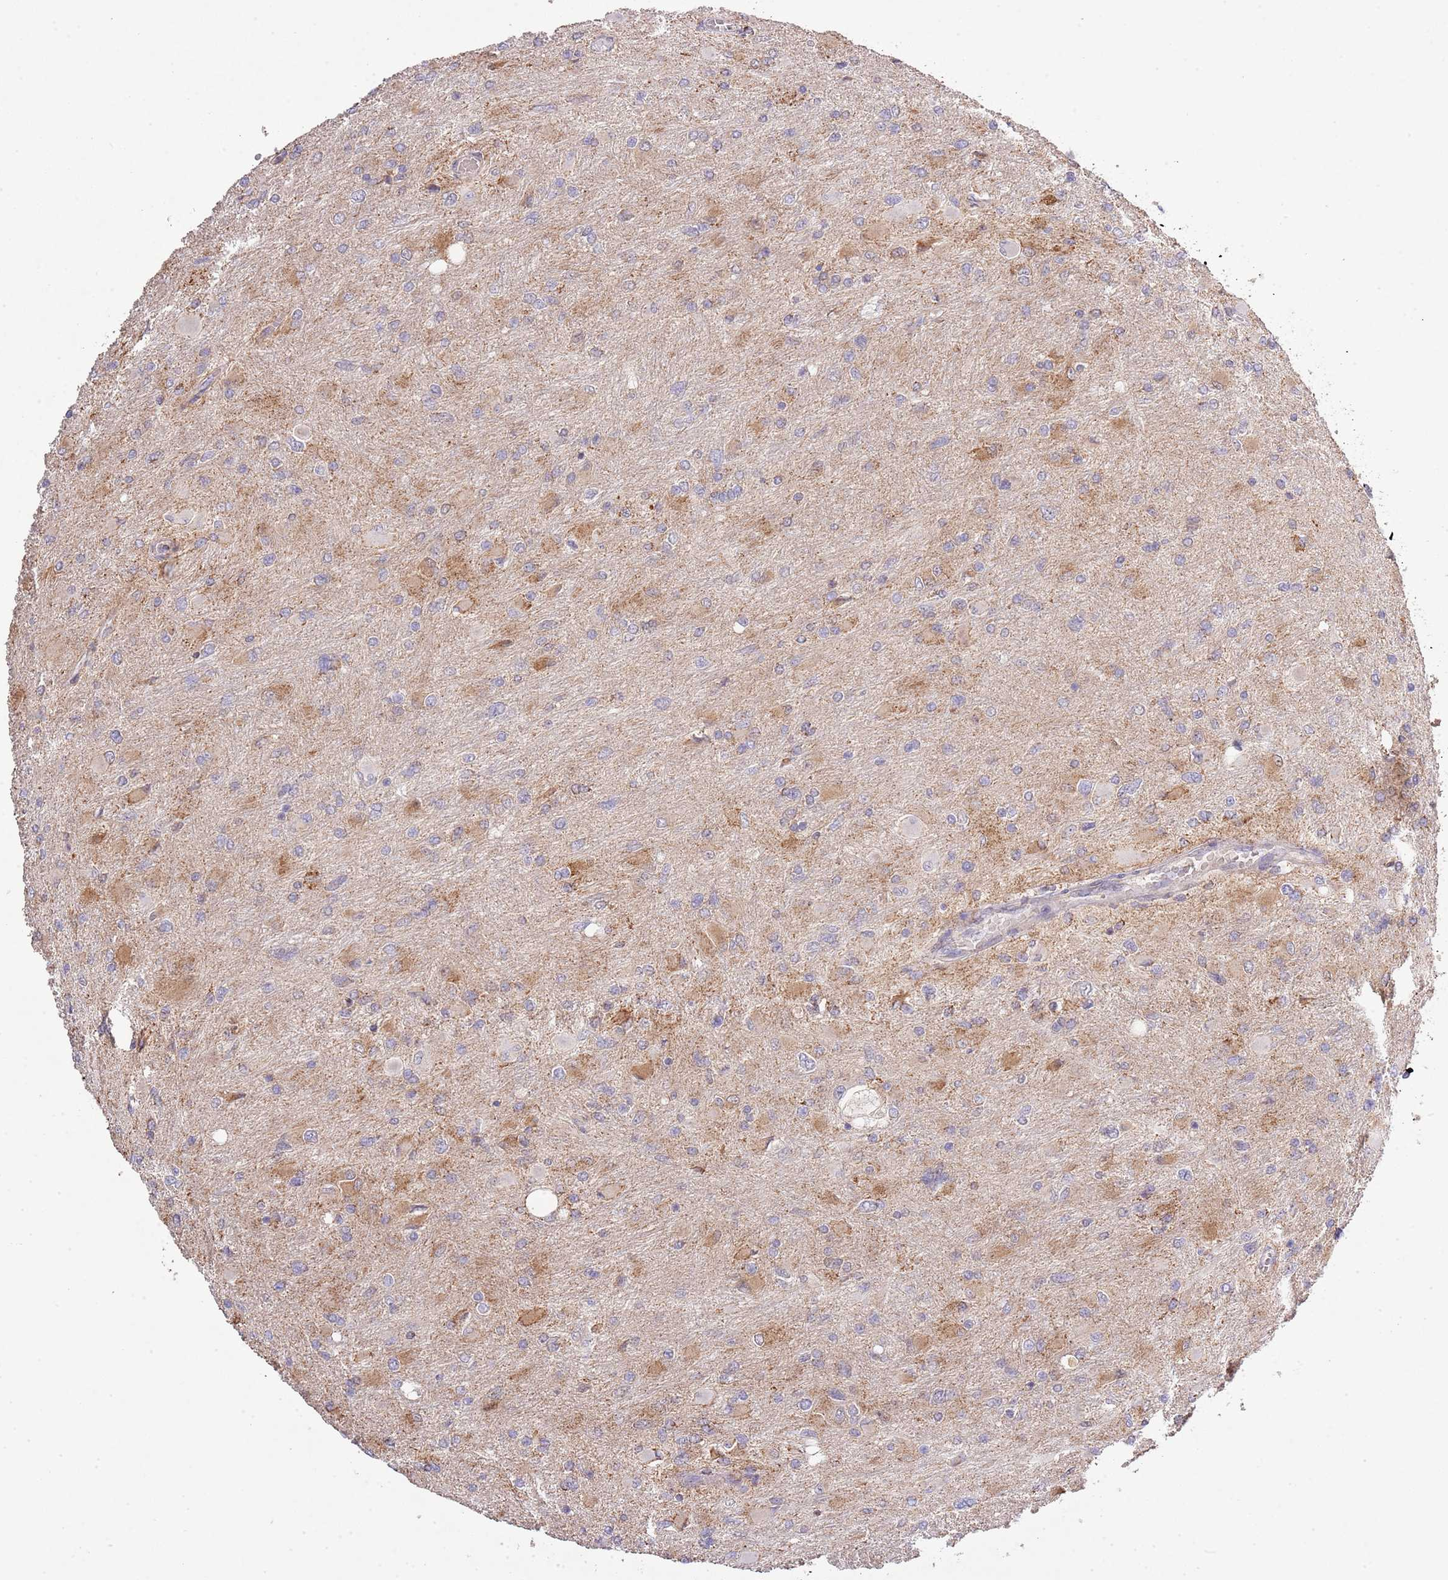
{"staining": {"intensity": "moderate", "quantity": "<25%", "location": "cytoplasmic/membranous"}, "tissue": "glioma", "cell_type": "Tumor cells", "image_type": "cancer", "snomed": [{"axis": "morphology", "description": "Glioma, malignant, High grade"}, {"axis": "topography", "description": "Cerebral cortex"}], "caption": "A brown stain highlights moderate cytoplasmic/membranous expression of a protein in human malignant high-grade glioma tumor cells.", "gene": "IVD", "patient": {"sex": "female", "age": 36}}